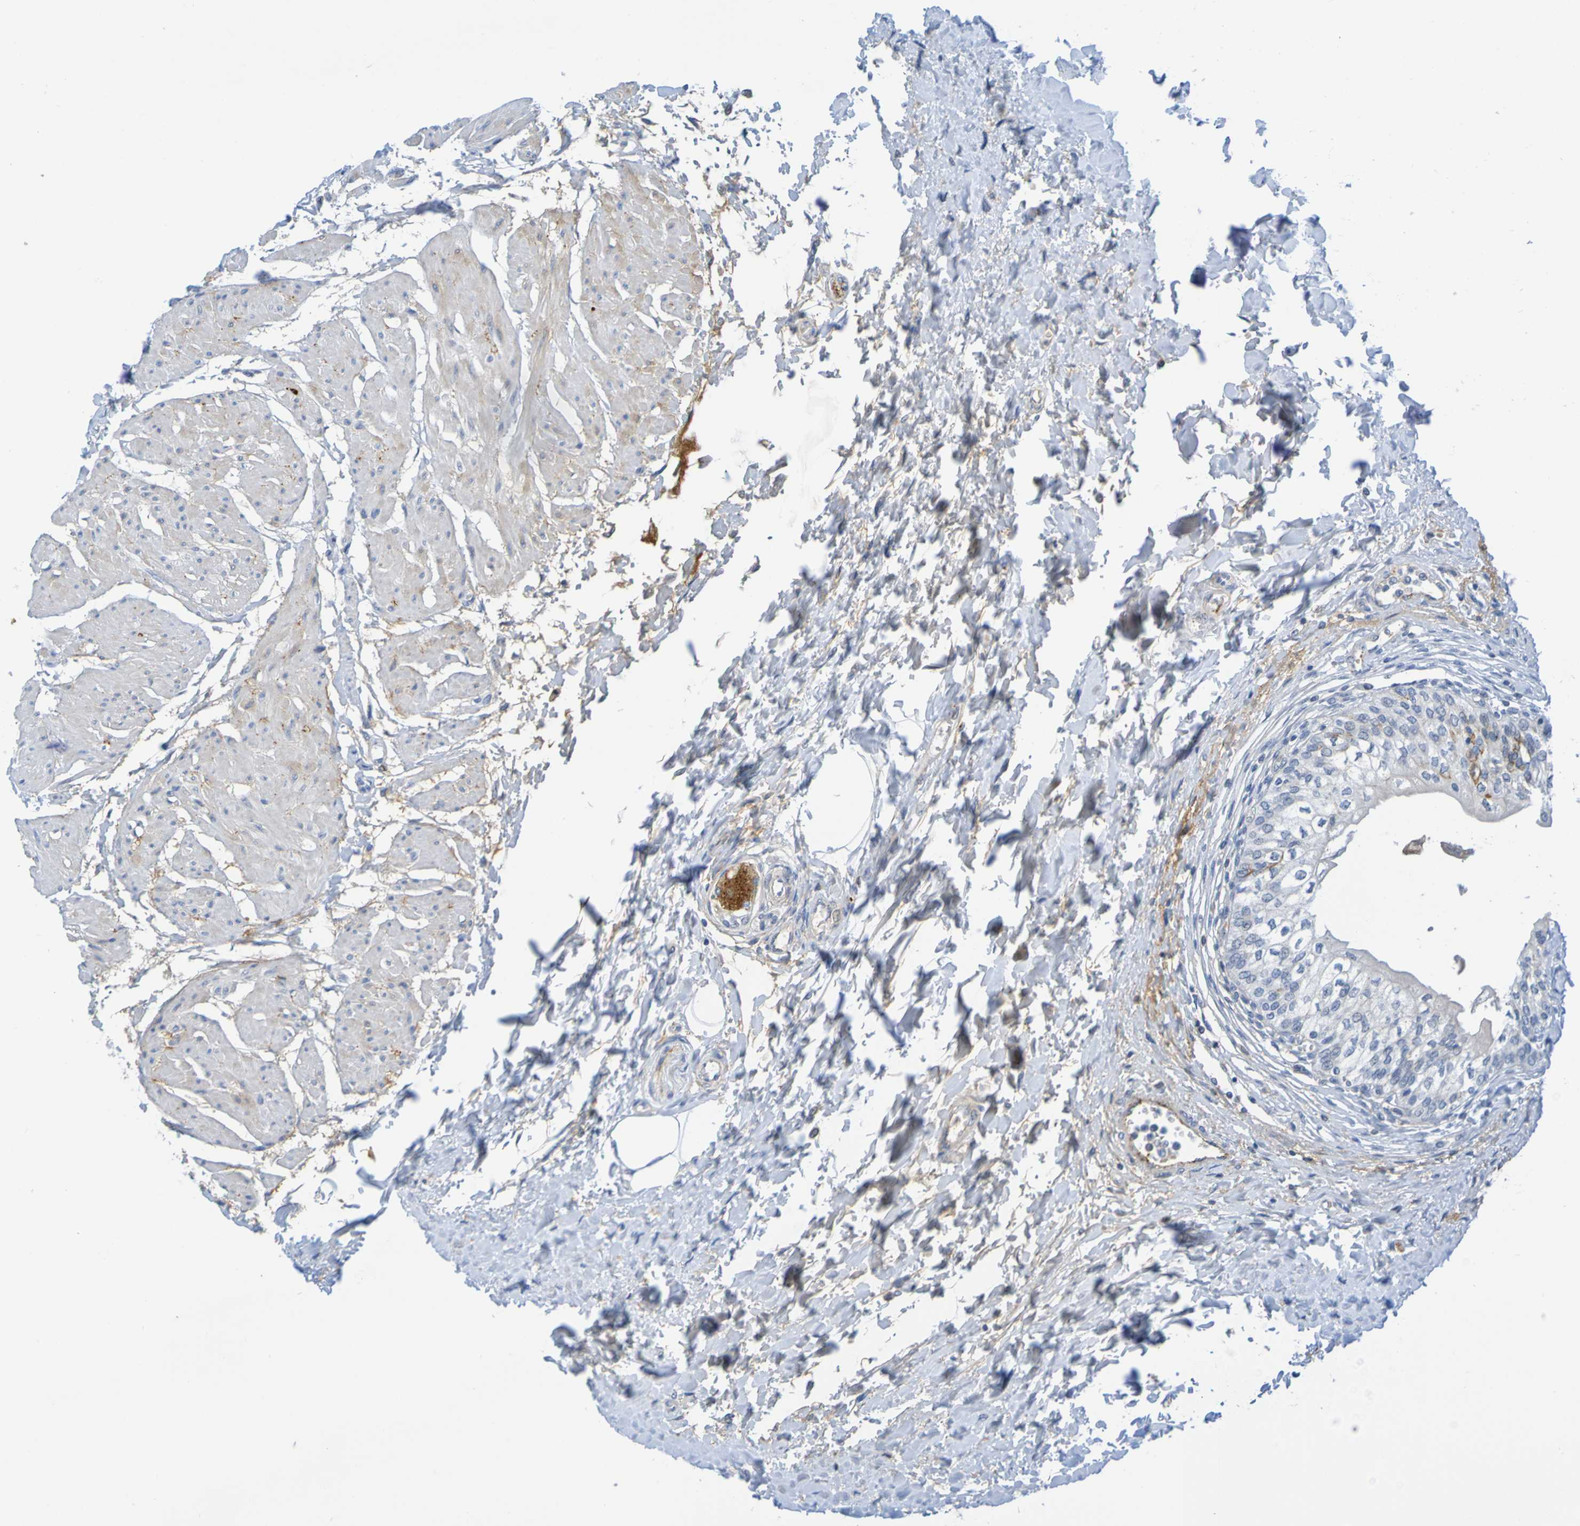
{"staining": {"intensity": "moderate", "quantity": "<25%", "location": "cytoplasmic/membranous"}, "tissue": "urinary bladder", "cell_type": "Urothelial cells", "image_type": "normal", "snomed": [{"axis": "morphology", "description": "Normal tissue, NOS"}, {"axis": "topography", "description": "Urinary bladder"}], "caption": "DAB (3,3'-diaminobenzidine) immunohistochemical staining of normal human urinary bladder shows moderate cytoplasmic/membranous protein positivity in approximately <25% of urothelial cells. (Brightfield microscopy of DAB IHC at high magnification).", "gene": "IL10", "patient": {"sex": "male", "age": 55}}